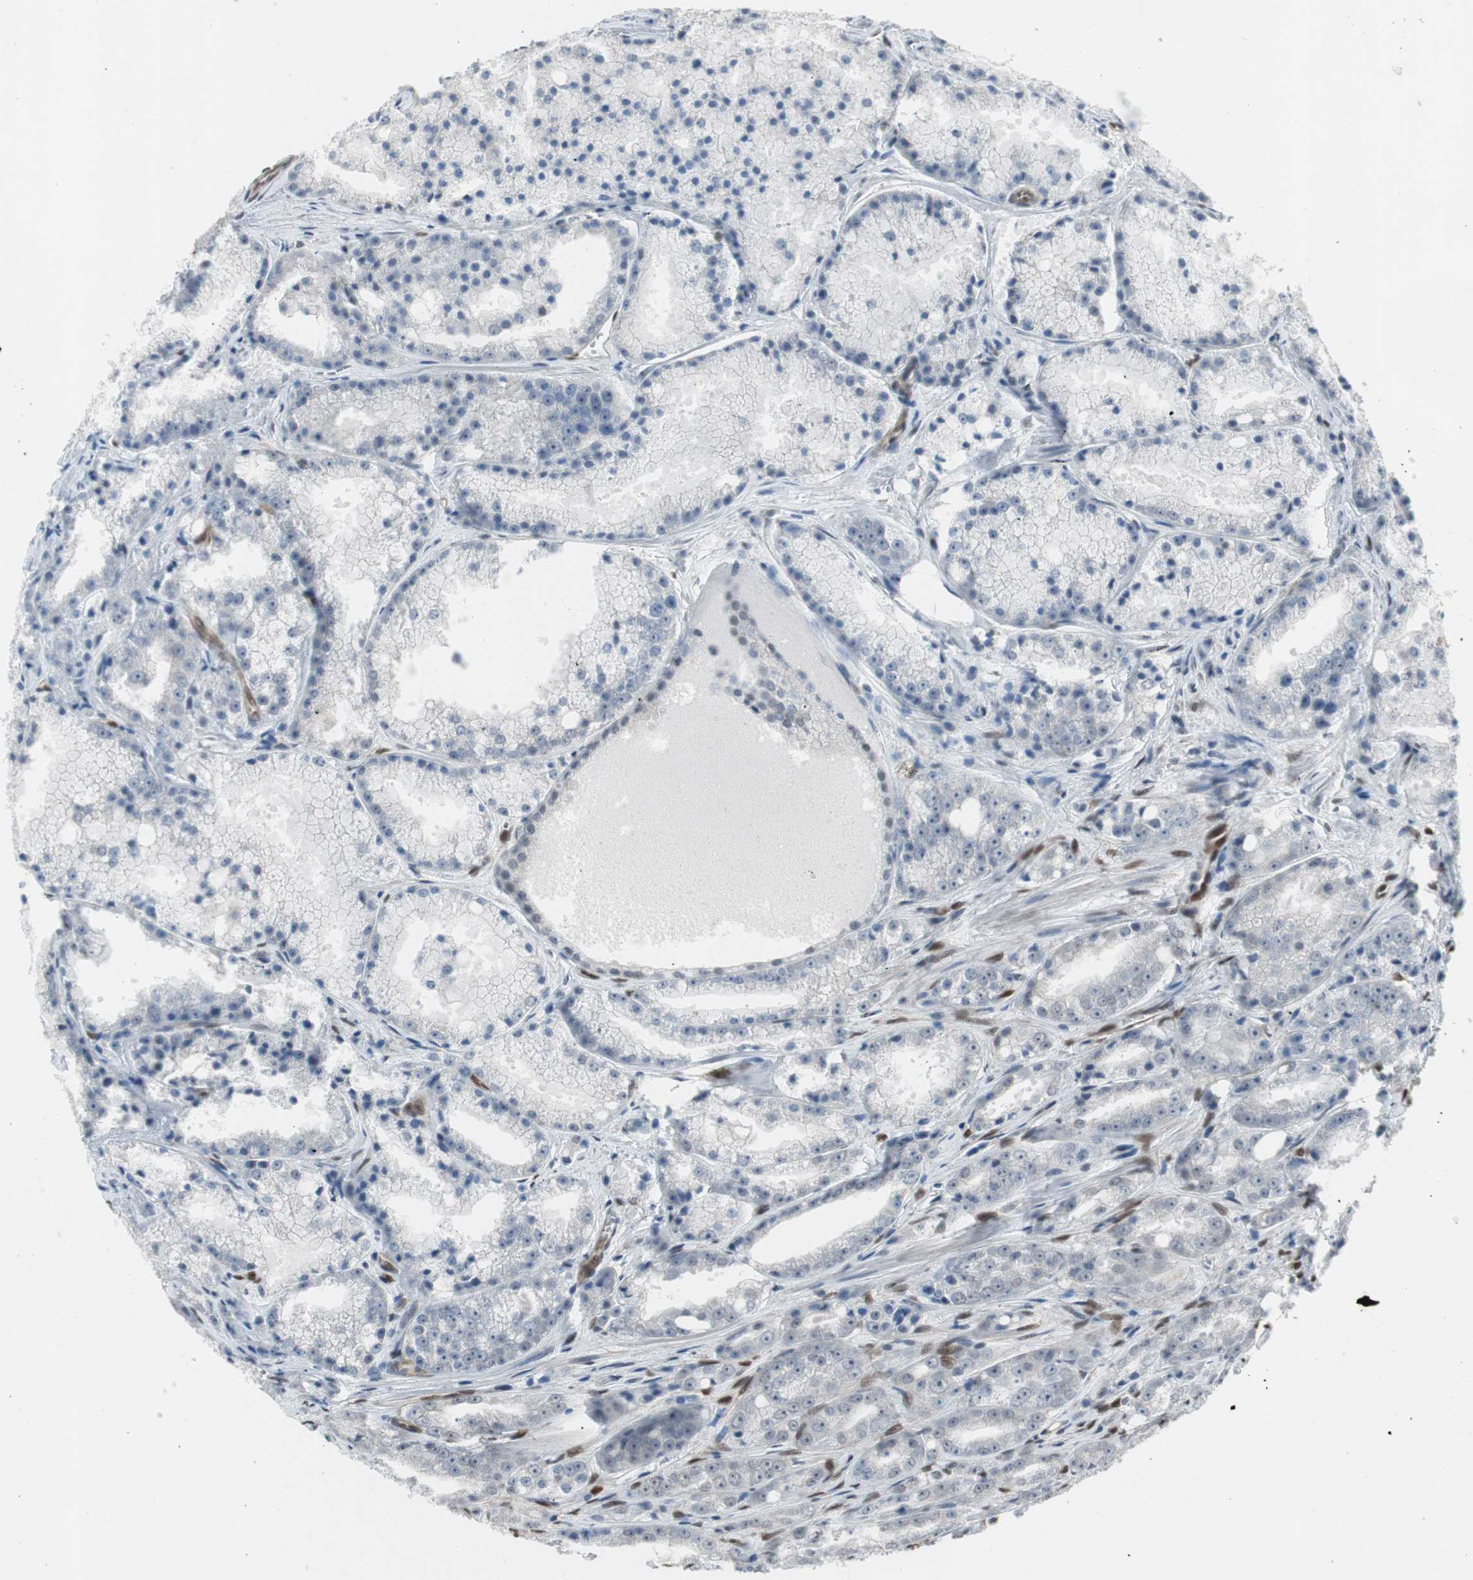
{"staining": {"intensity": "negative", "quantity": "none", "location": "none"}, "tissue": "prostate cancer", "cell_type": "Tumor cells", "image_type": "cancer", "snomed": [{"axis": "morphology", "description": "Adenocarcinoma, Low grade"}, {"axis": "topography", "description": "Prostate"}], "caption": "Immunohistochemical staining of human prostate cancer (low-grade adenocarcinoma) reveals no significant positivity in tumor cells.", "gene": "PML", "patient": {"sex": "male", "age": 64}}